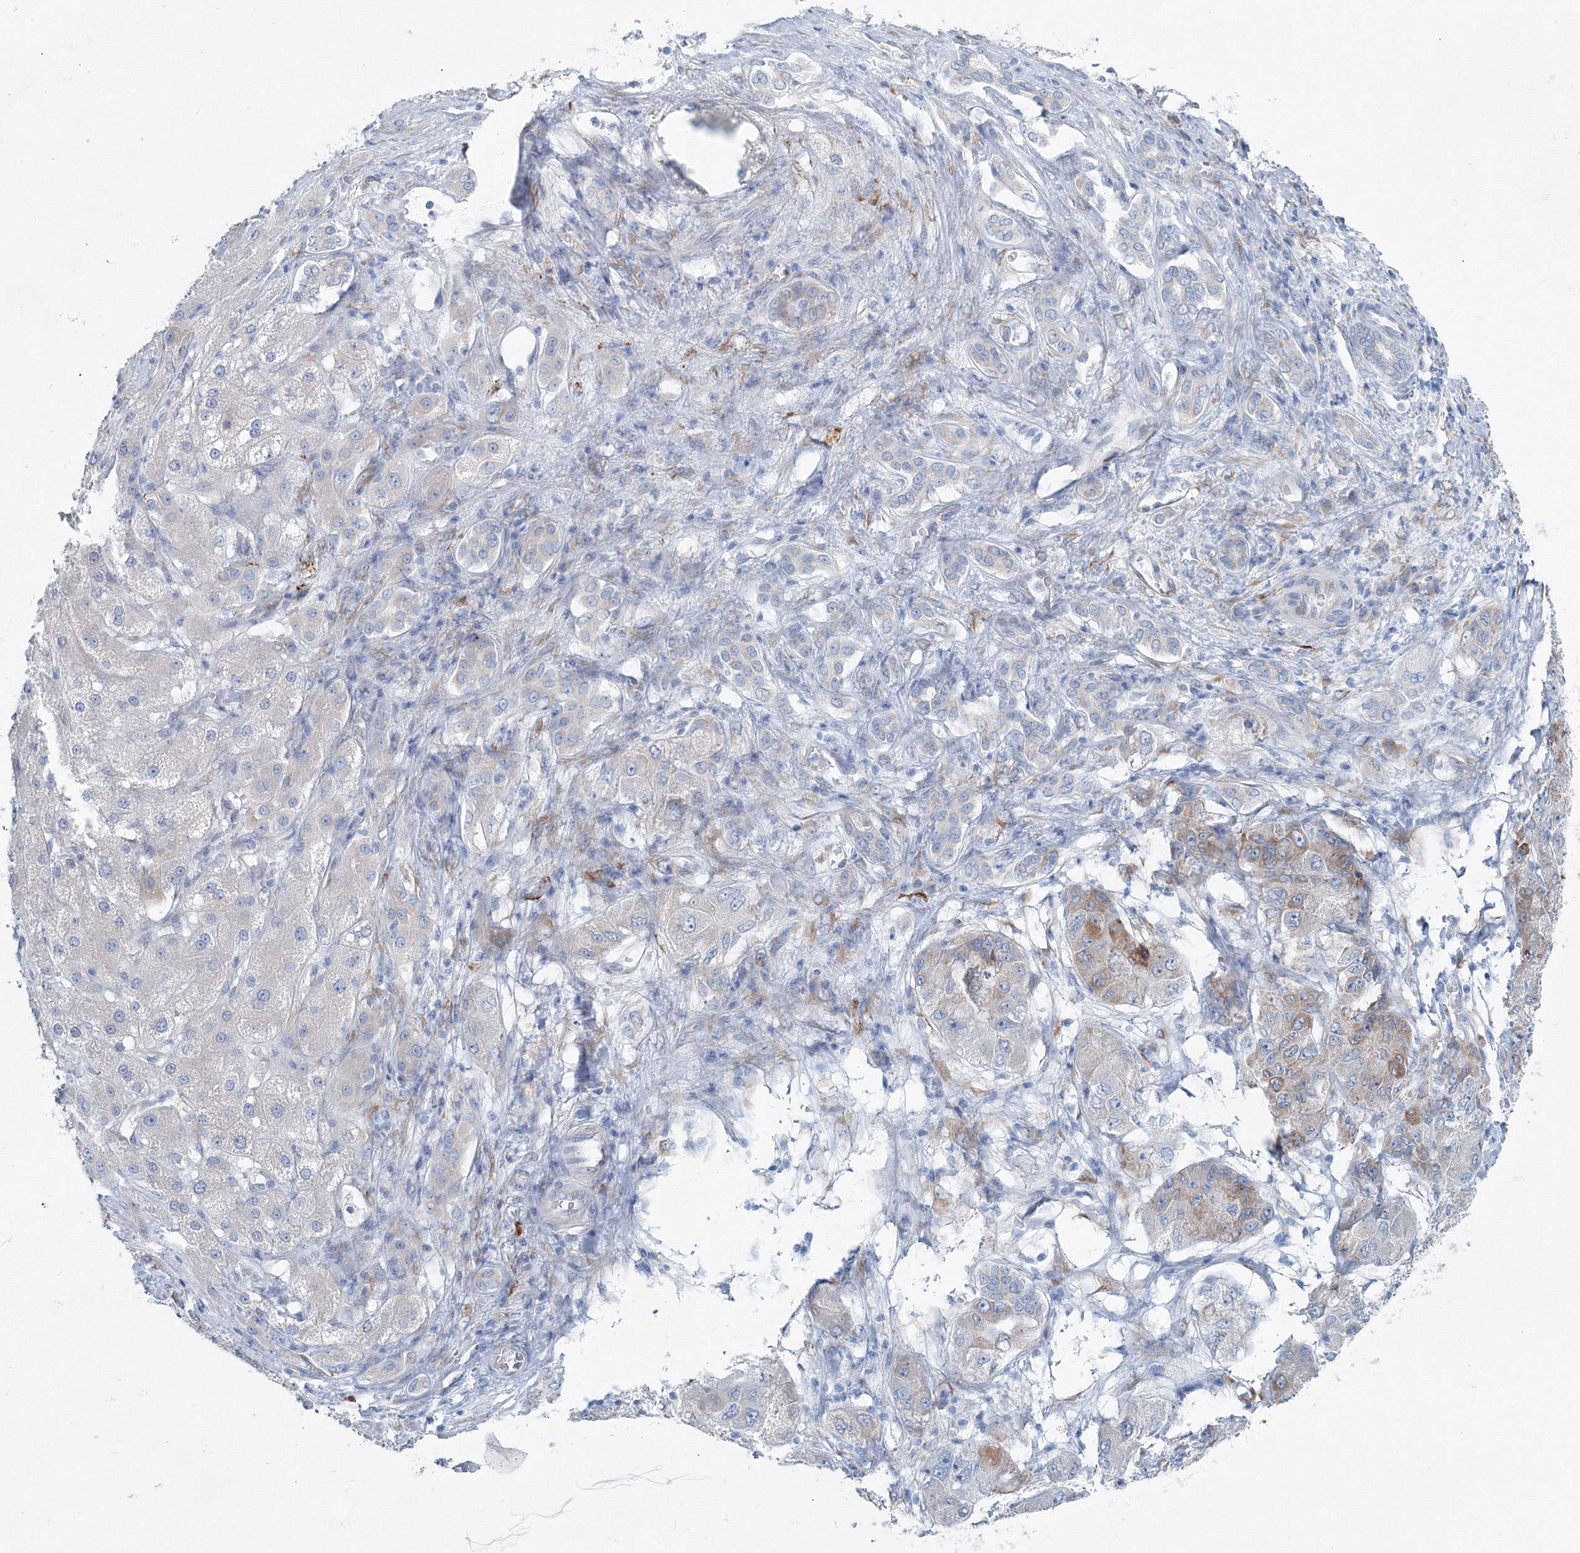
{"staining": {"intensity": "negative", "quantity": "none", "location": "none"}, "tissue": "liver cancer", "cell_type": "Tumor cells", "image_type": "cancer", "snomed": [{"axis": "morphology", "description": "Carcinoma, Hepatocellular, NOS"}, {"axis": "topography", "description": "Liver"}], "caption": "The IHC image has no significant positivity in tumor cells of liver cancer tissue.", "gene": "RCN1", "patient": {"sex": "male", "age": 80}}